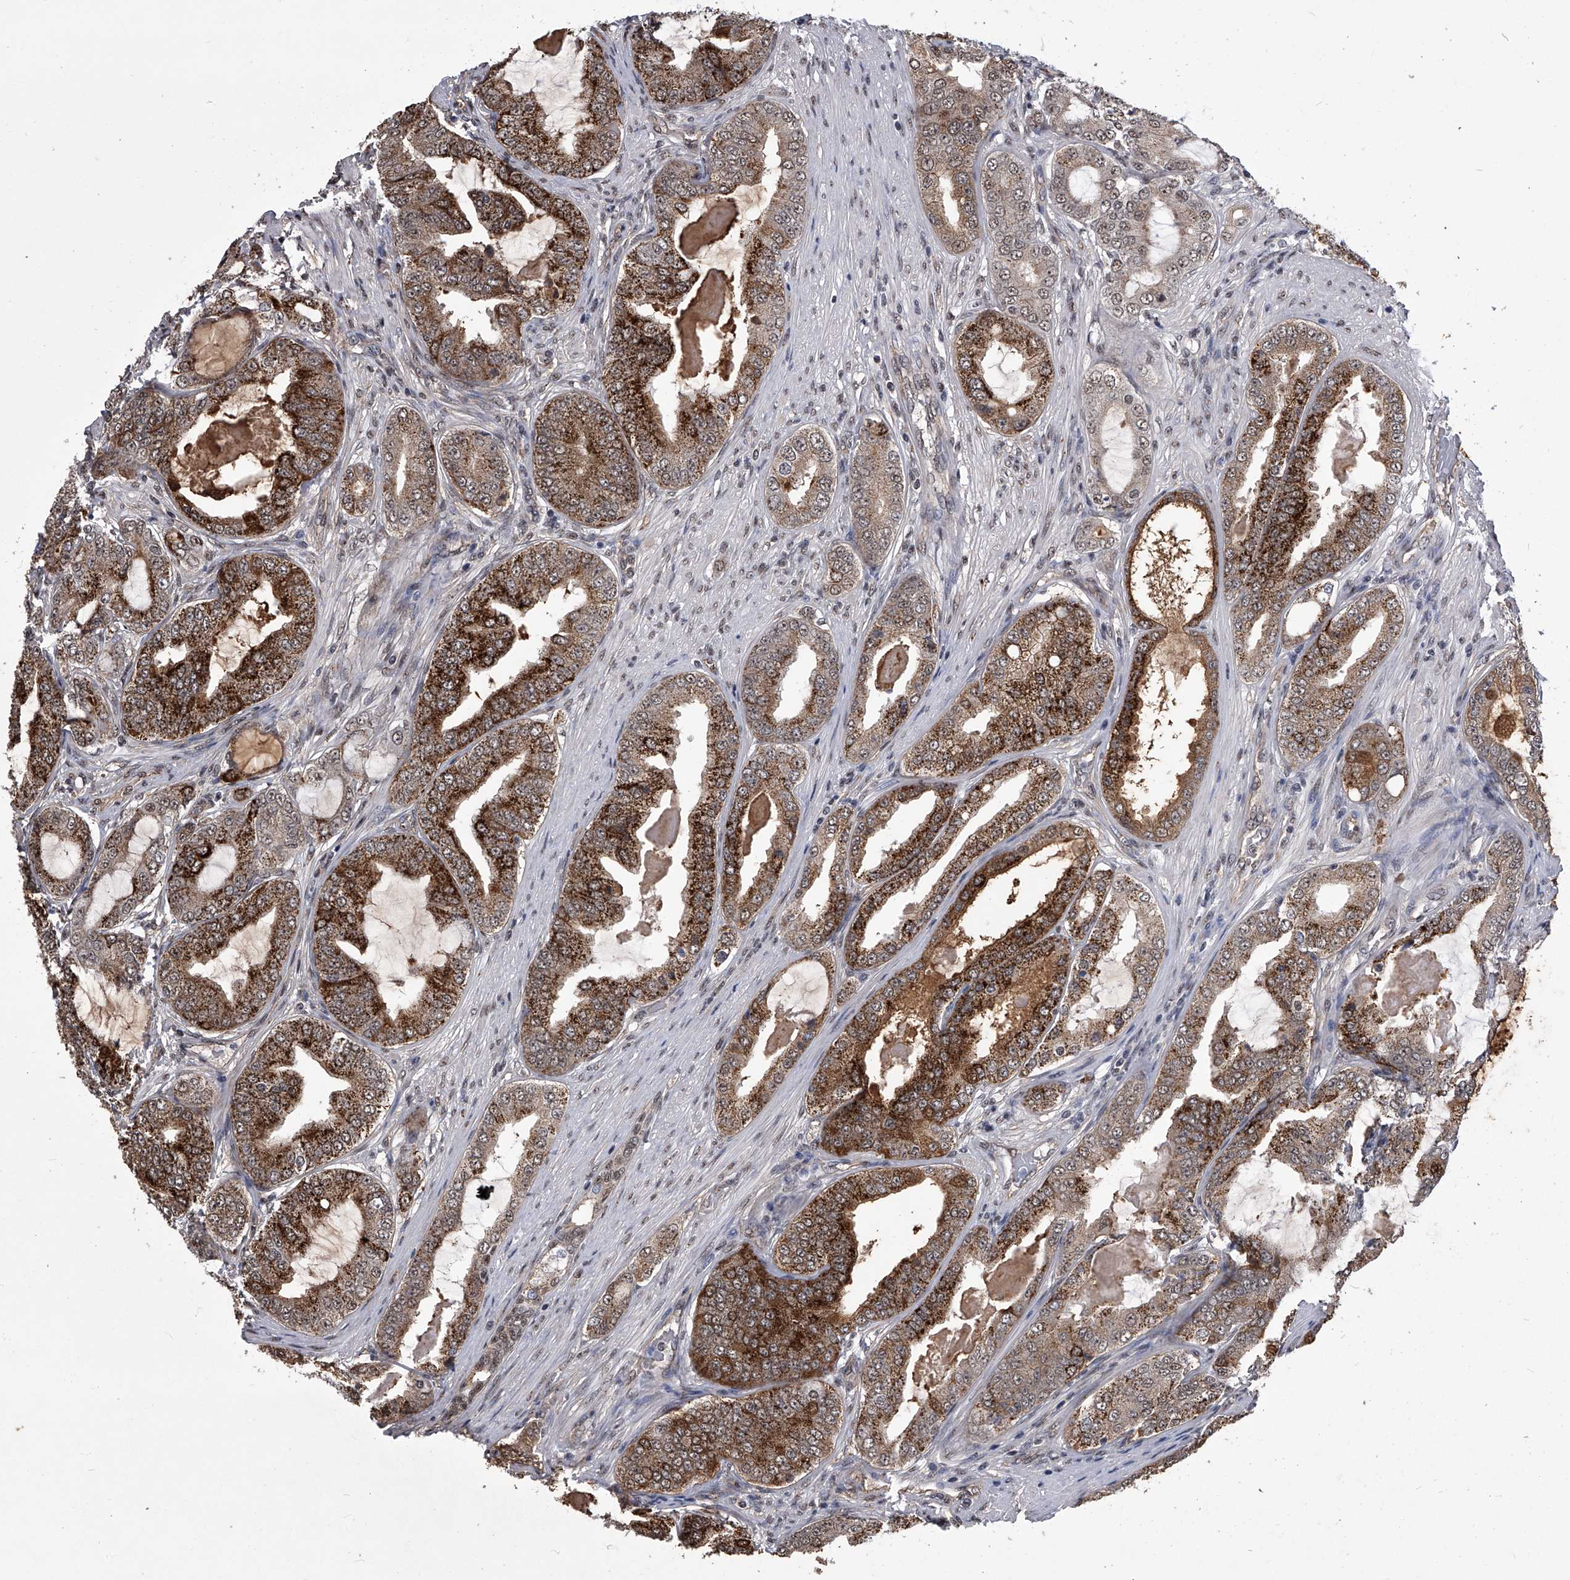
{"staining": {"intensity": "moderate", "quantity": ">75%", "location": "cytoplasmic/membranous,nuclear"}, "tissue": "prostate cancer", "cell_type": "Tumor cells", "image_type": "cancer", "snomed": [{"axis": "morphology", "description": "Adenocarcinoma, High grade"}, {"axis": "topography", "description": "Prostate"}], "caption": "Immunohistochemistry staining of prostate high-grade adenocarcinoma, which reveals medium levels of moderate cytoplasmic/membranous and nuclear expression in approximately >75% of tumor cells indicating moderate cytoplasmic/membranous and nuclear protein staining. The staining was performed using DAB (3,3'-diaminobenzidine) (brown) for protein detection and nuclei were counterstained in hematoxylin (blue).", "gene": "ZNF76", "patient": {"sex": "male", "age": 60}}